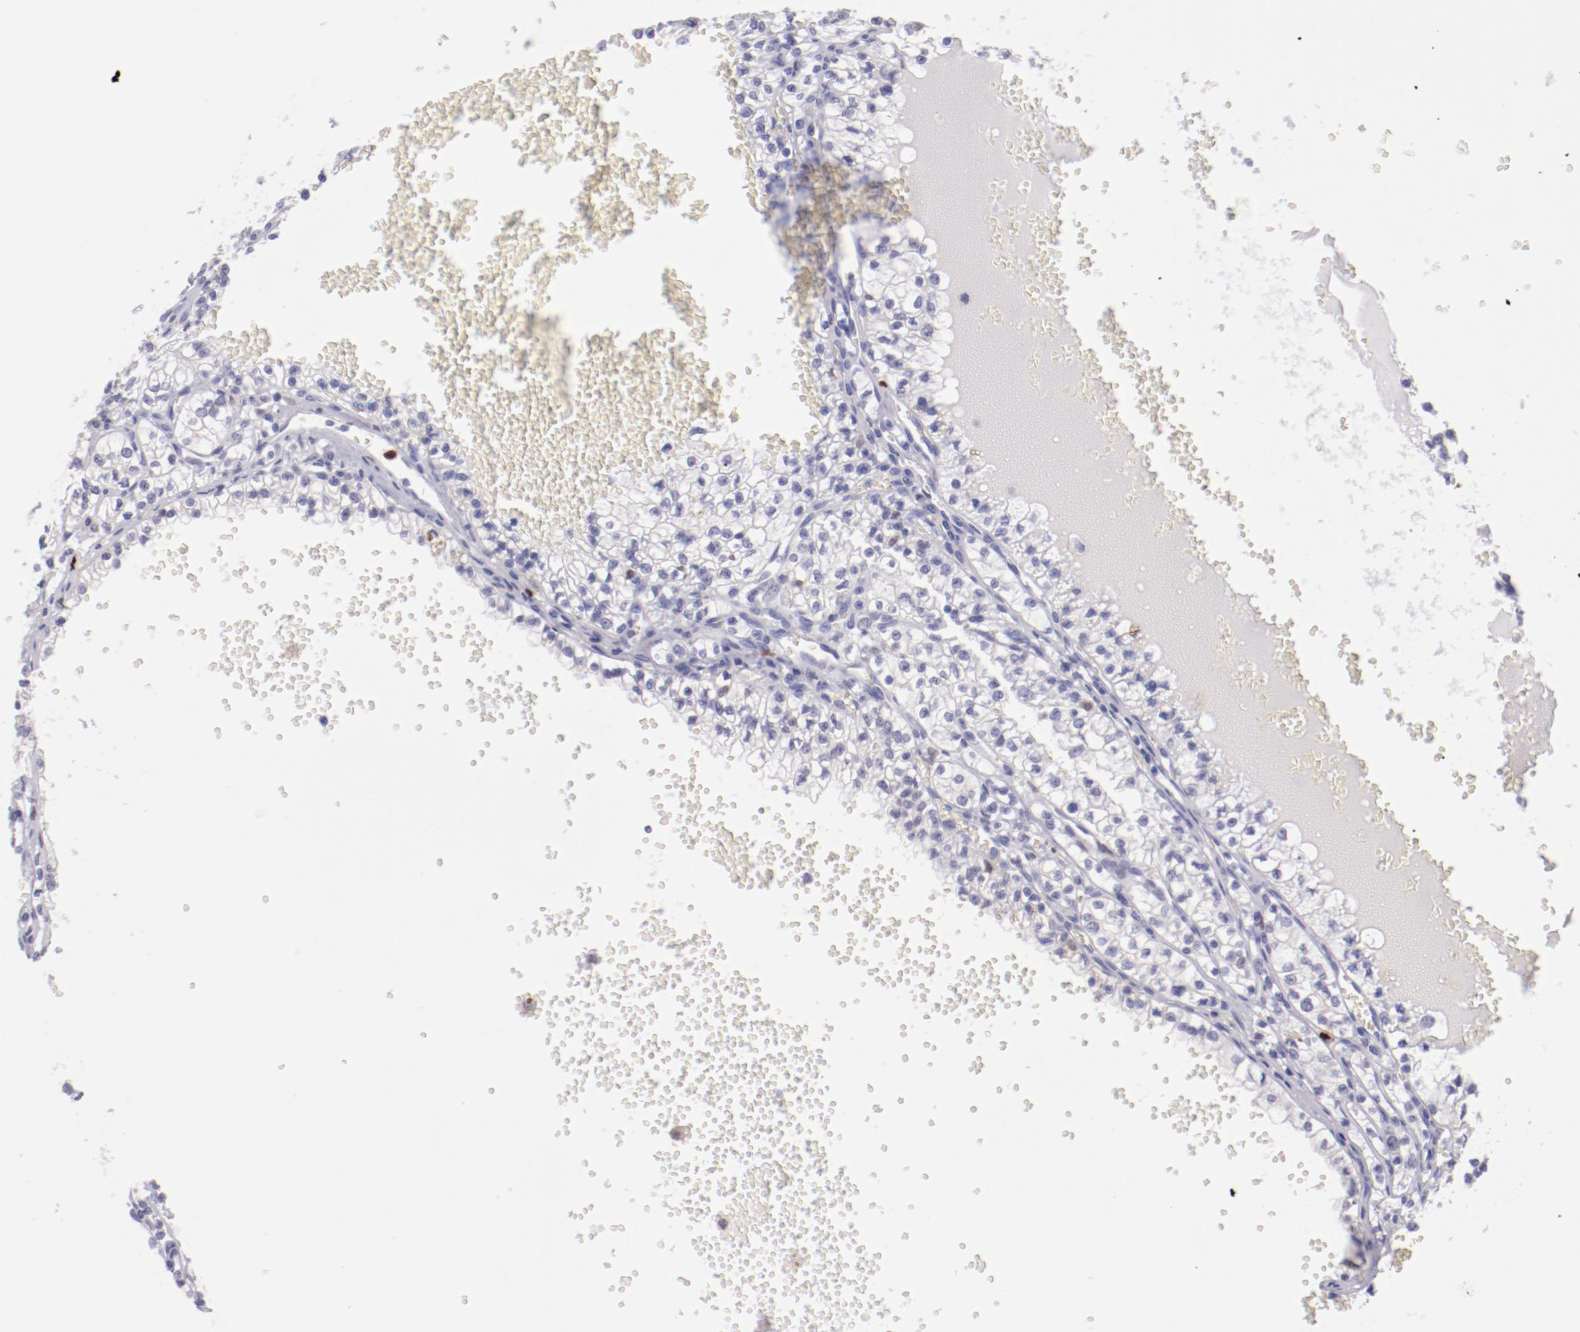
{"staining": {"intensity": "negative", "quantity": "none", "location": "none"}, "tissue": "renal cancer", "cell_type": "Tumor cells", "image_type": "cancer", "snomed": [{"axis": "morphology", "description": "Adenocarcinoma, NOS"}, {"axis": "topography", "description": "Kidney"}], "caption": "This is an IHC micrograph of renal cancer (adenocarcinoma). There is no positivity in tumor cells.", "gene": "IRF8", "patient": {"sex": "male", "age": 61}}